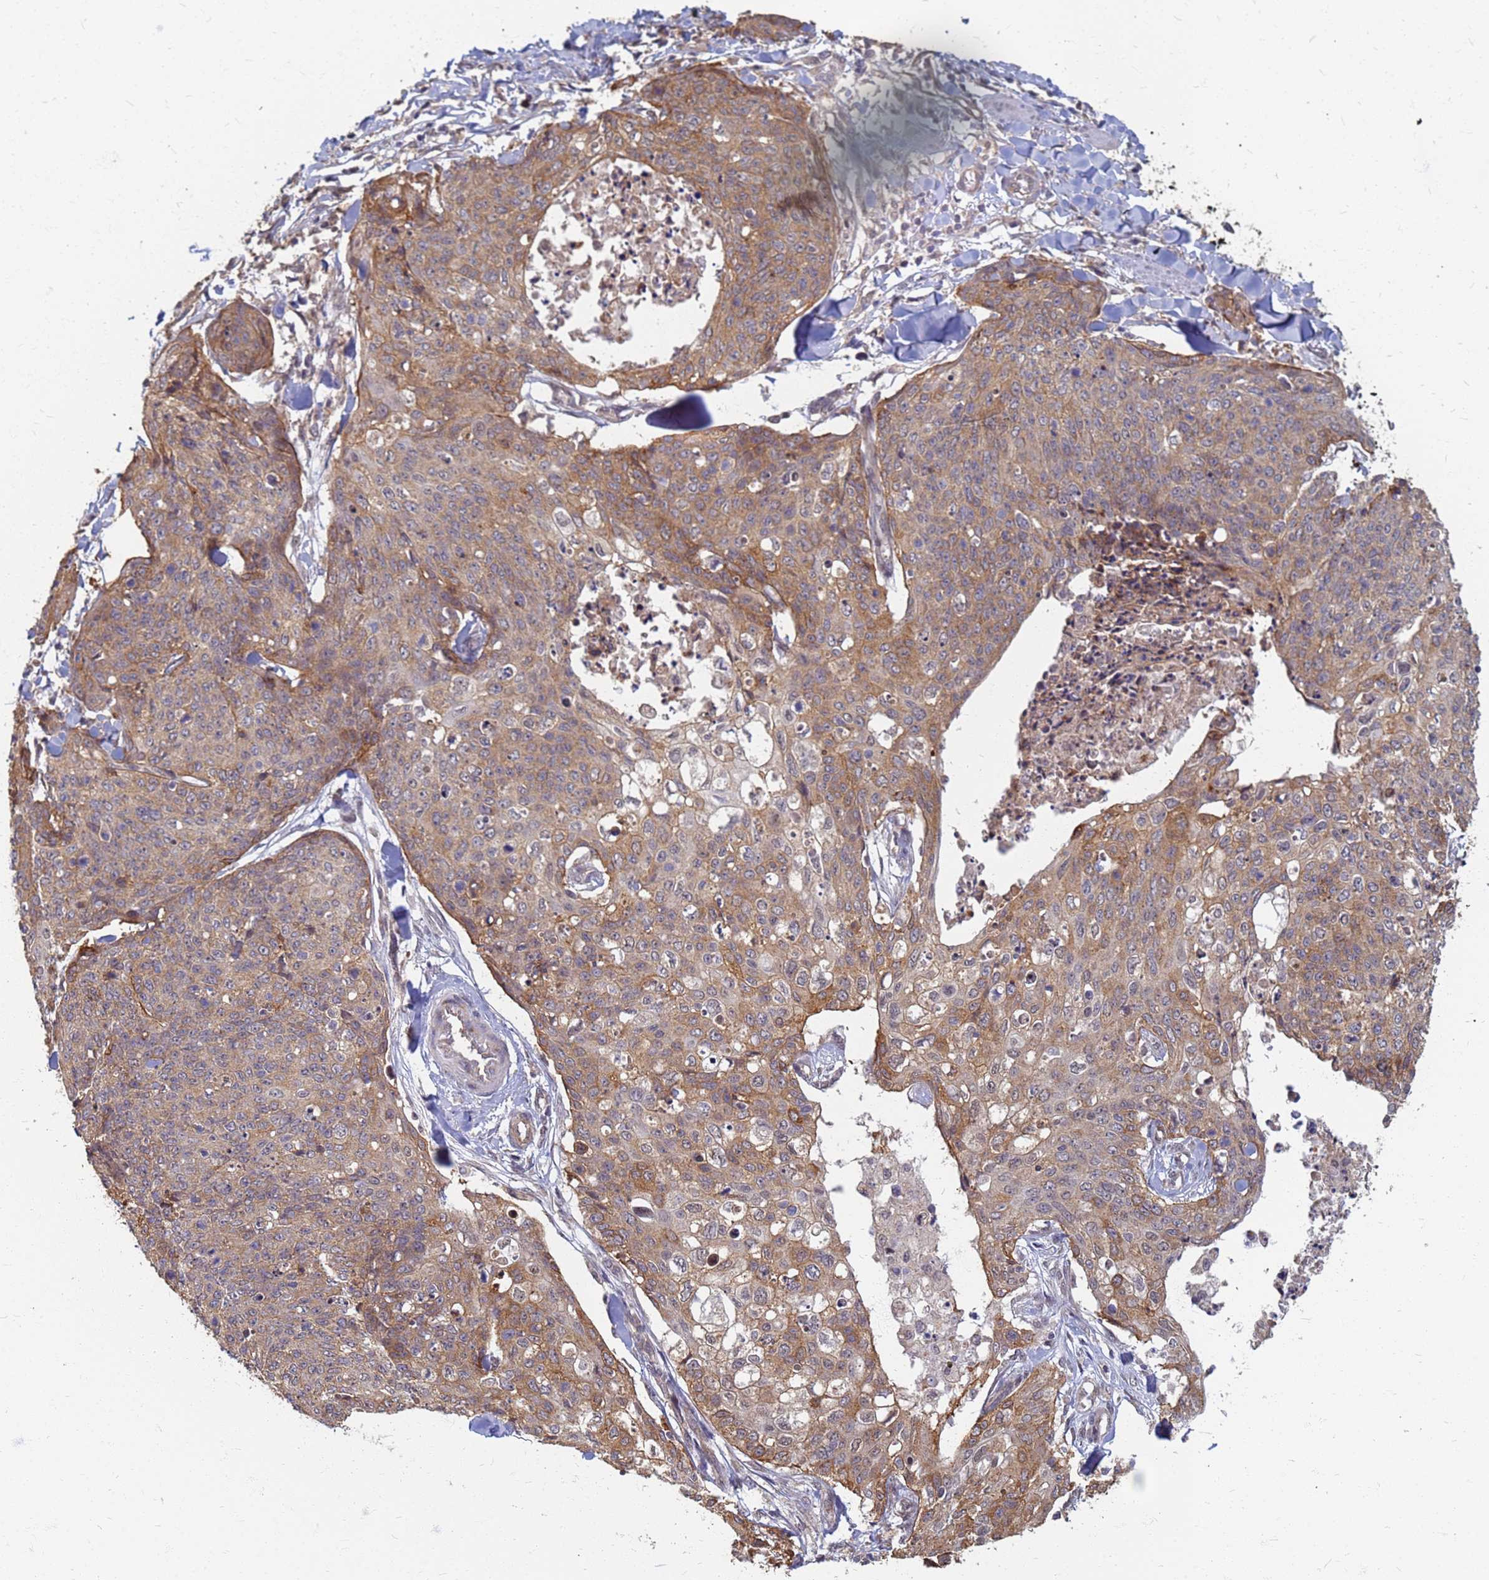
{"staining": {"intensity": "moderate", "quantity": ">75%", "location": "cytoplasmic/membranous"}, "tissue": "skin cancer", "cell_type": "Tumor cells", "image_type": "cancer", "snomed": [{"axis": "morphology", "description": "Squamous cell carcinoma, NOS"}, {"axis": "topography", "description": "Skin"}, {"axis": "topography", "description": "Vulva"}], "caption": "Approximately >75% of tumor cells in human squamous cell carcinoma (skin) reveal moderate cytoplasmic/membranous protein positivity as visualized by brown immunohistochemical staining.", "gene": "ITGB4", "patient": {"sex": "female", "age": 85}}